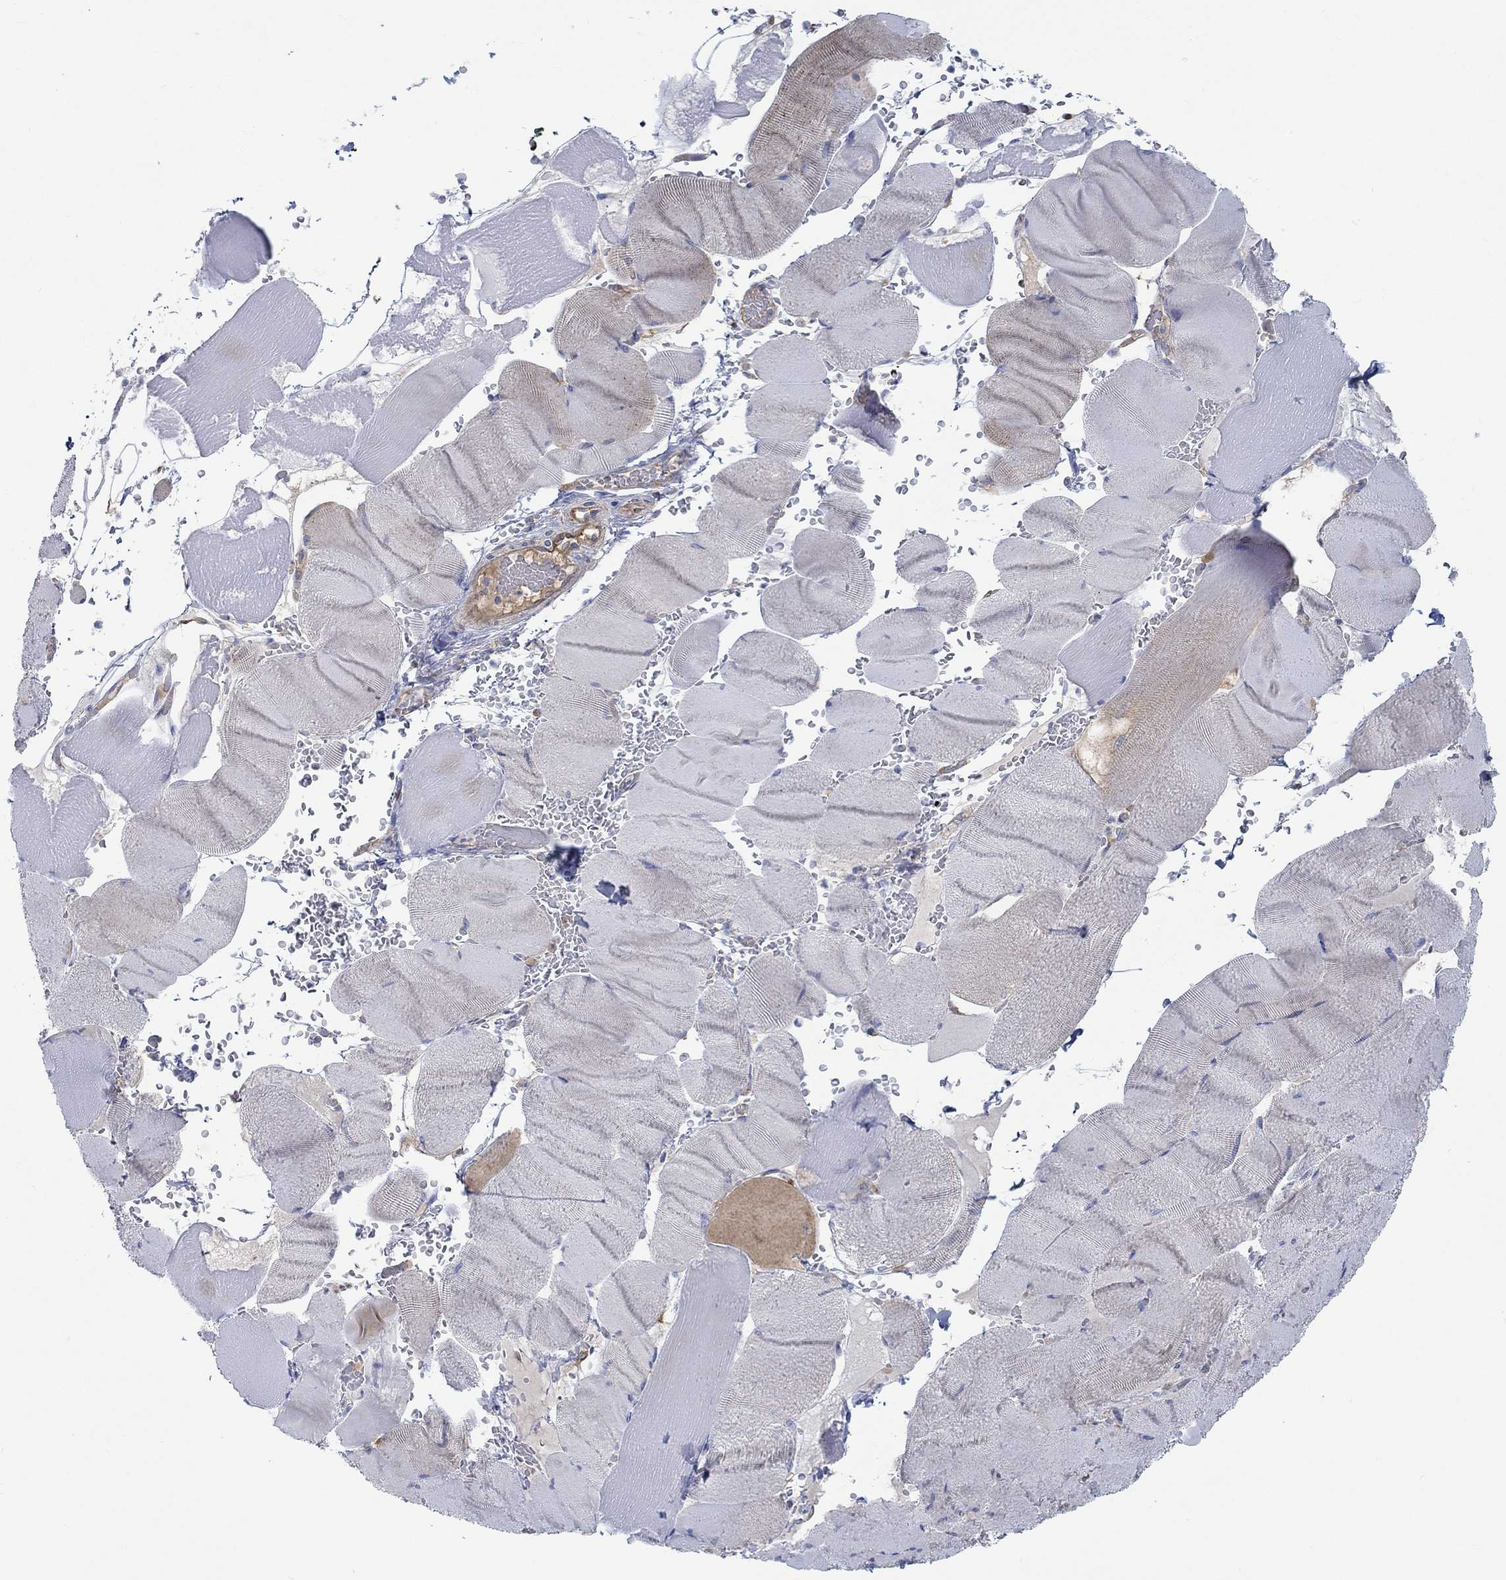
{"staining": {"intensity": "negative", "quantity": "none", "location": "none"}, "tissue": "skeletal muscle", "cell_type": "Myocytes", "image_type": "normal", "snomed": [{"axis": "morphology", "description": "Normal tissue, NOS"}, {"axis": "topography", "description": "Skeletal muscle"}], "caption": "IHC of benign skeletal muscle displays no positivity in myocytes. (IHC, brightfield microscopy, high magnification).", "gene": "SPAG9", "patient": {"sex": "male", "age": 56}}